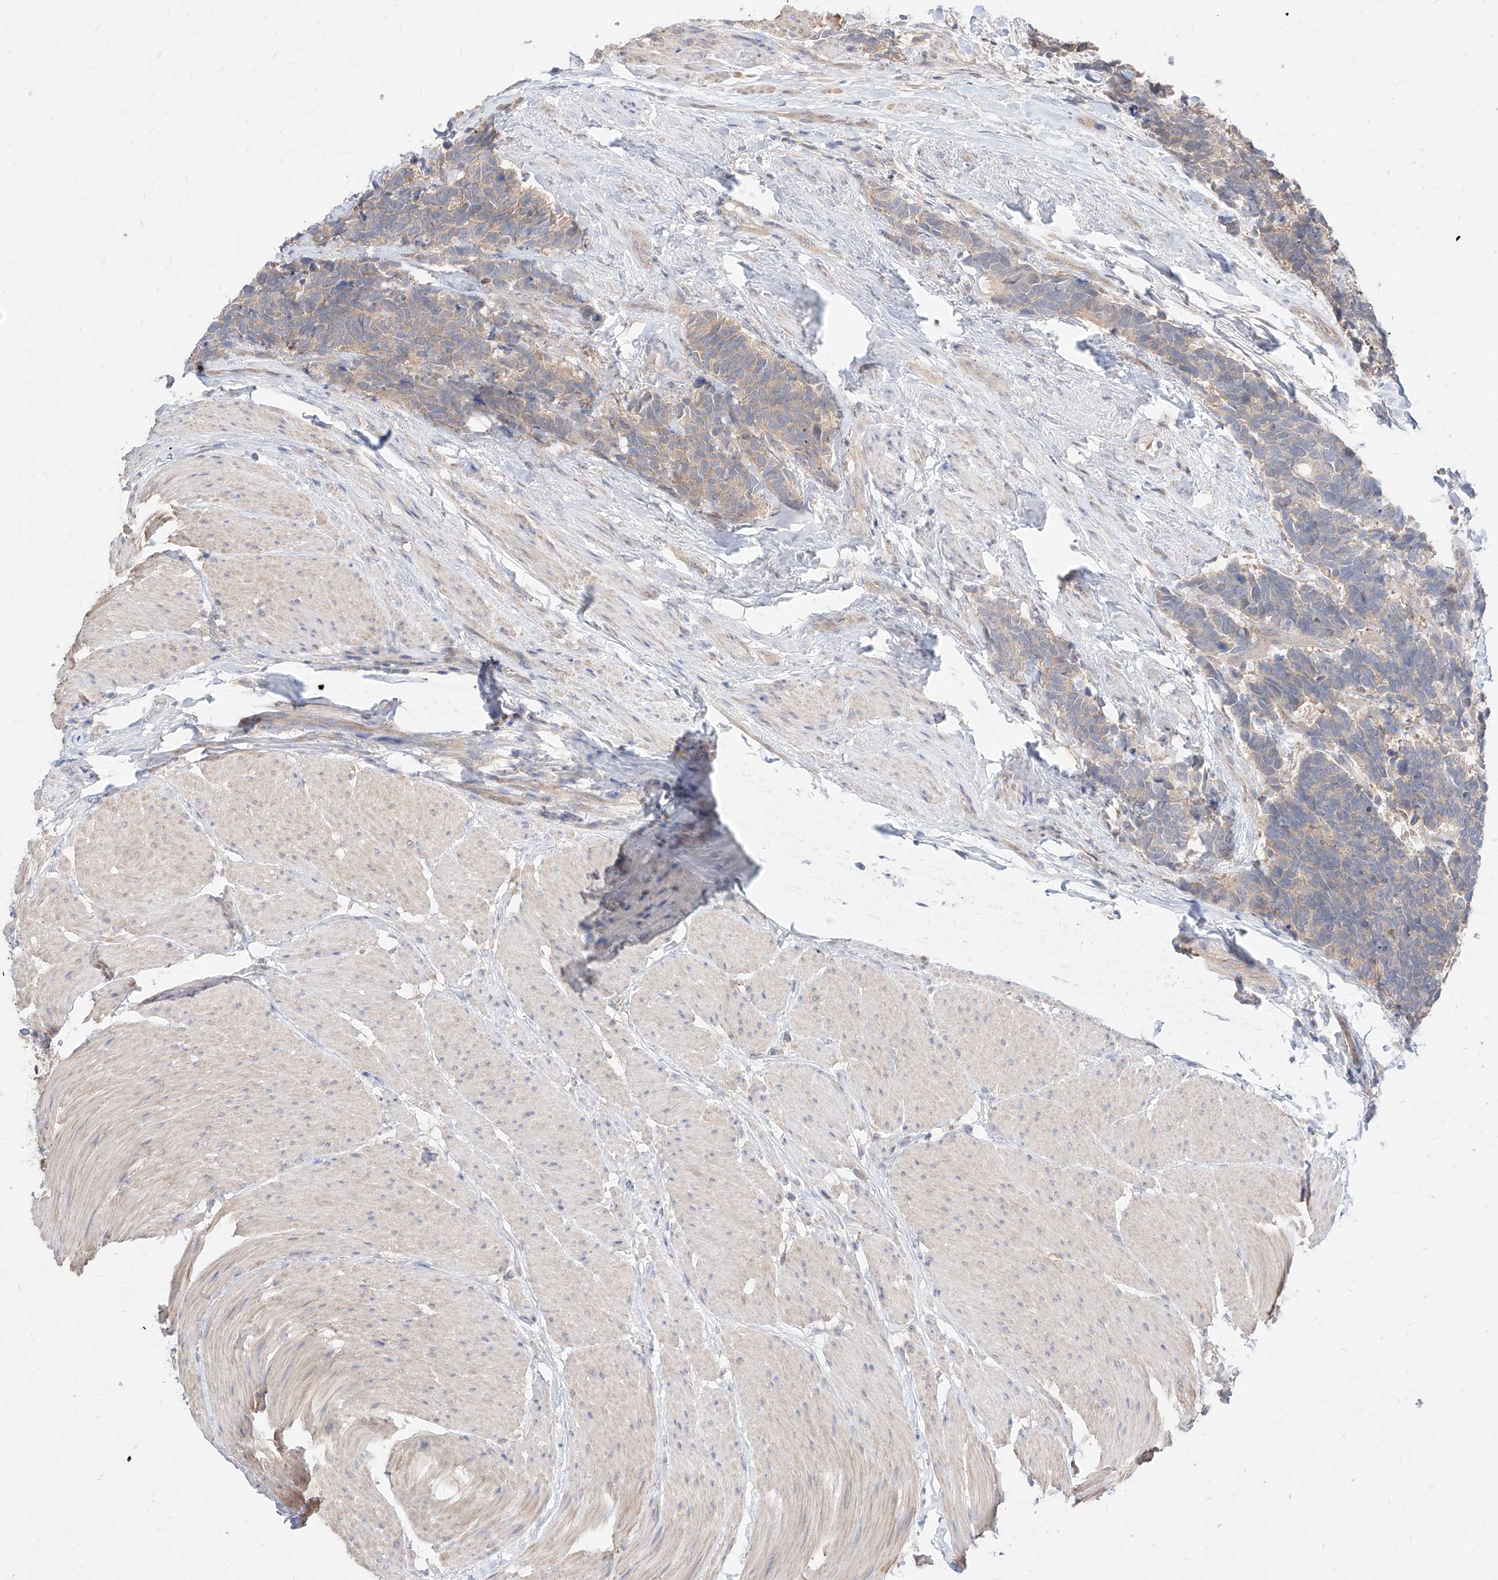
{"staining": {"intensity": "negative", "quantity": "none", "location": "none"}, "tissue": "carcinoid", "cell_type": "Tumor cells", "image_type": "cancer", "snomed": [{"axis": "morphology", "description": "Carcinoma, NOS"}, {"axis": "morphology", "description": "Carcinoid, malignant, NOS"}, {"axis": "topography", "description": "Urinary bladder"}], "caption": "IHC of human carcinoid demonstrates no staining in tumor cells. (DAB (3,3'-diaminobenzidine) IHC visualized using brightfield microscopy, high magnification).", "gene": "TSNAX", "patient": {"sex": "male", "age": 57}}